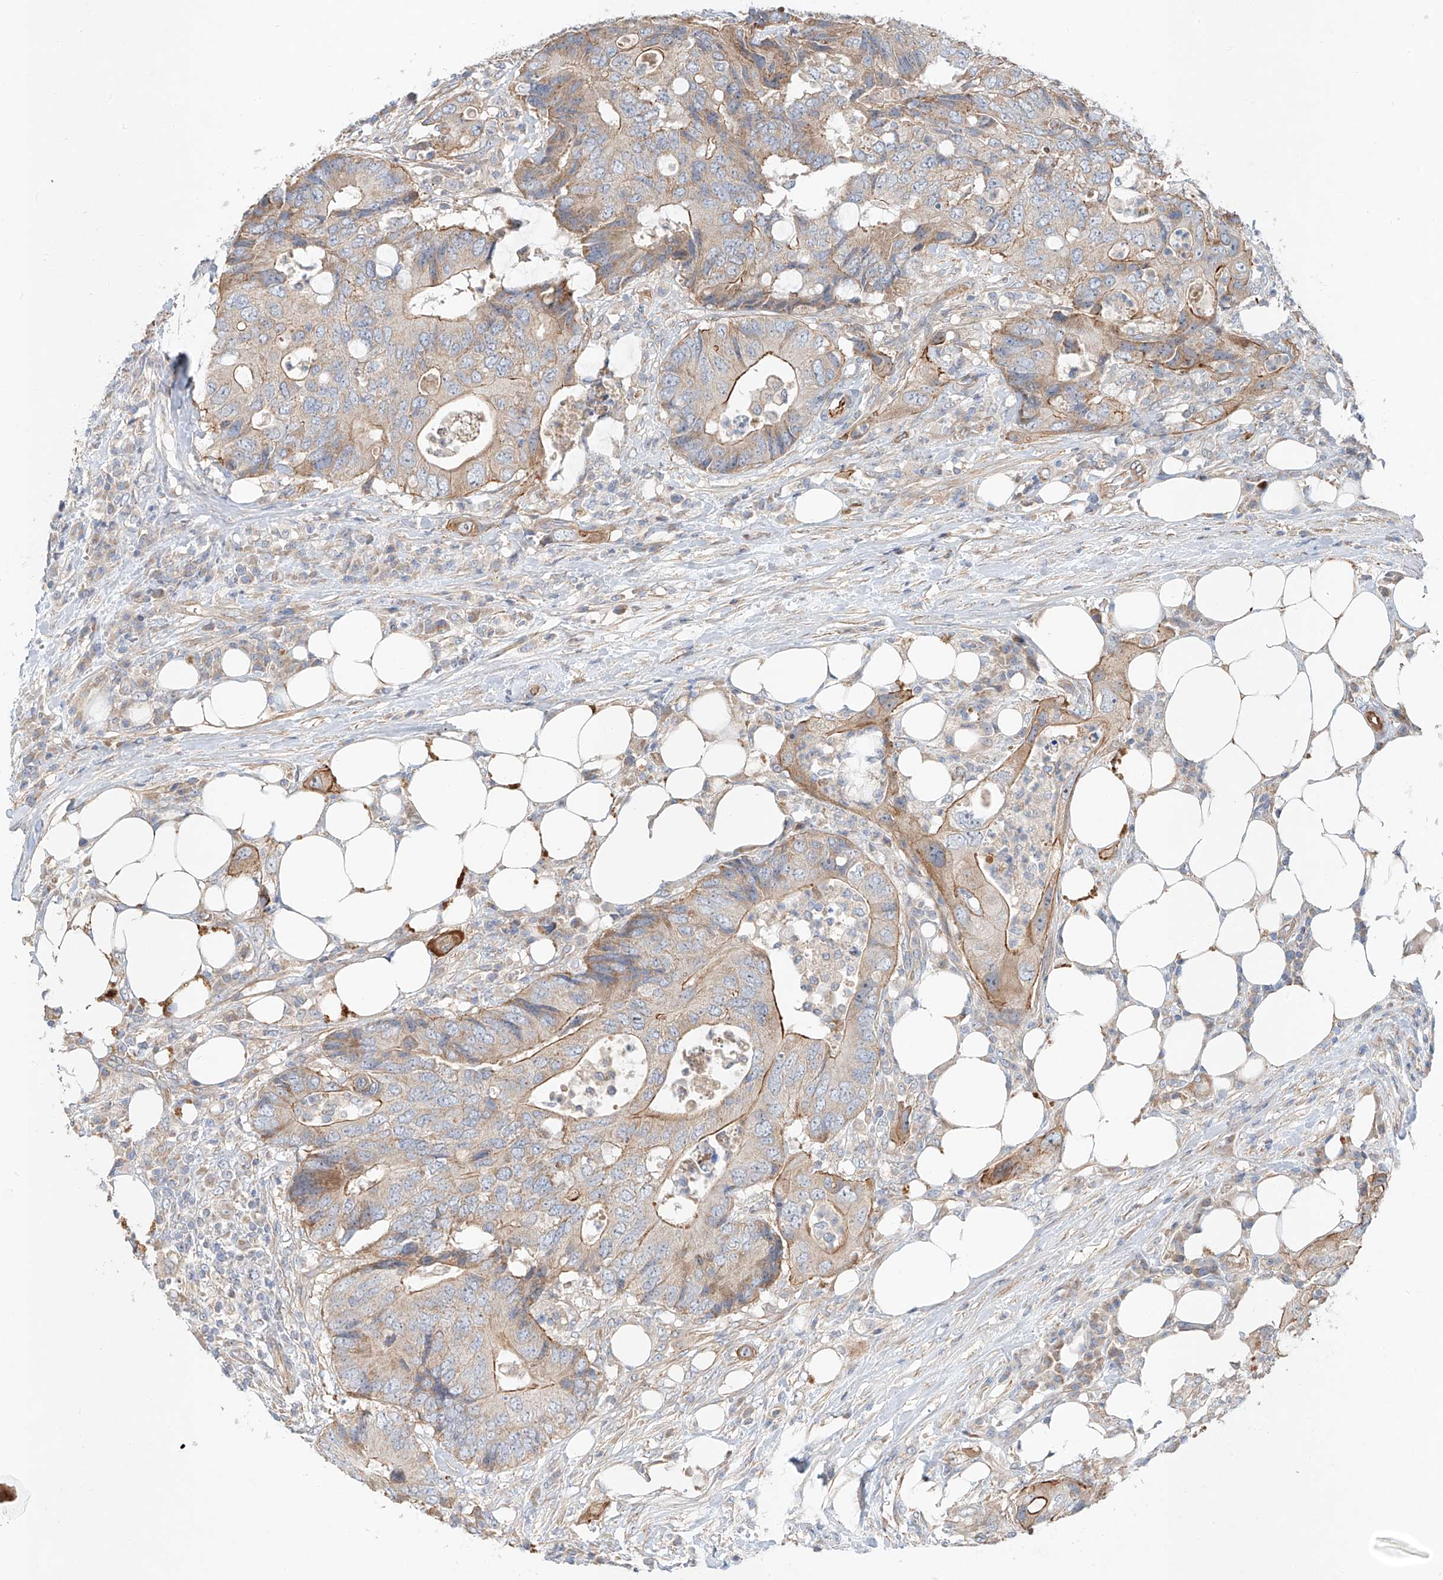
{"staining": {"intensity": "moderate", "quantity": "25%-75%", "location": "cytoplasmic/membranous"}, "tissue": "colorectal cancer", "cell_type": "Tumor cells", "image_type": "cancer", "snomed": [{"axis": "morphology", "description": "Adenocarcinoma, NOS"}, {"axis": "topography", "description": "Colon"}], "caption": "Tumor cells reveal medium levels of moderate cytoplasmic/membranous positivity in about 25%-75% of cells in human colorectal cancer (adenocarcinoma).", "gene": "AJM1", "patient": {"sex": "male", "age": 71}}